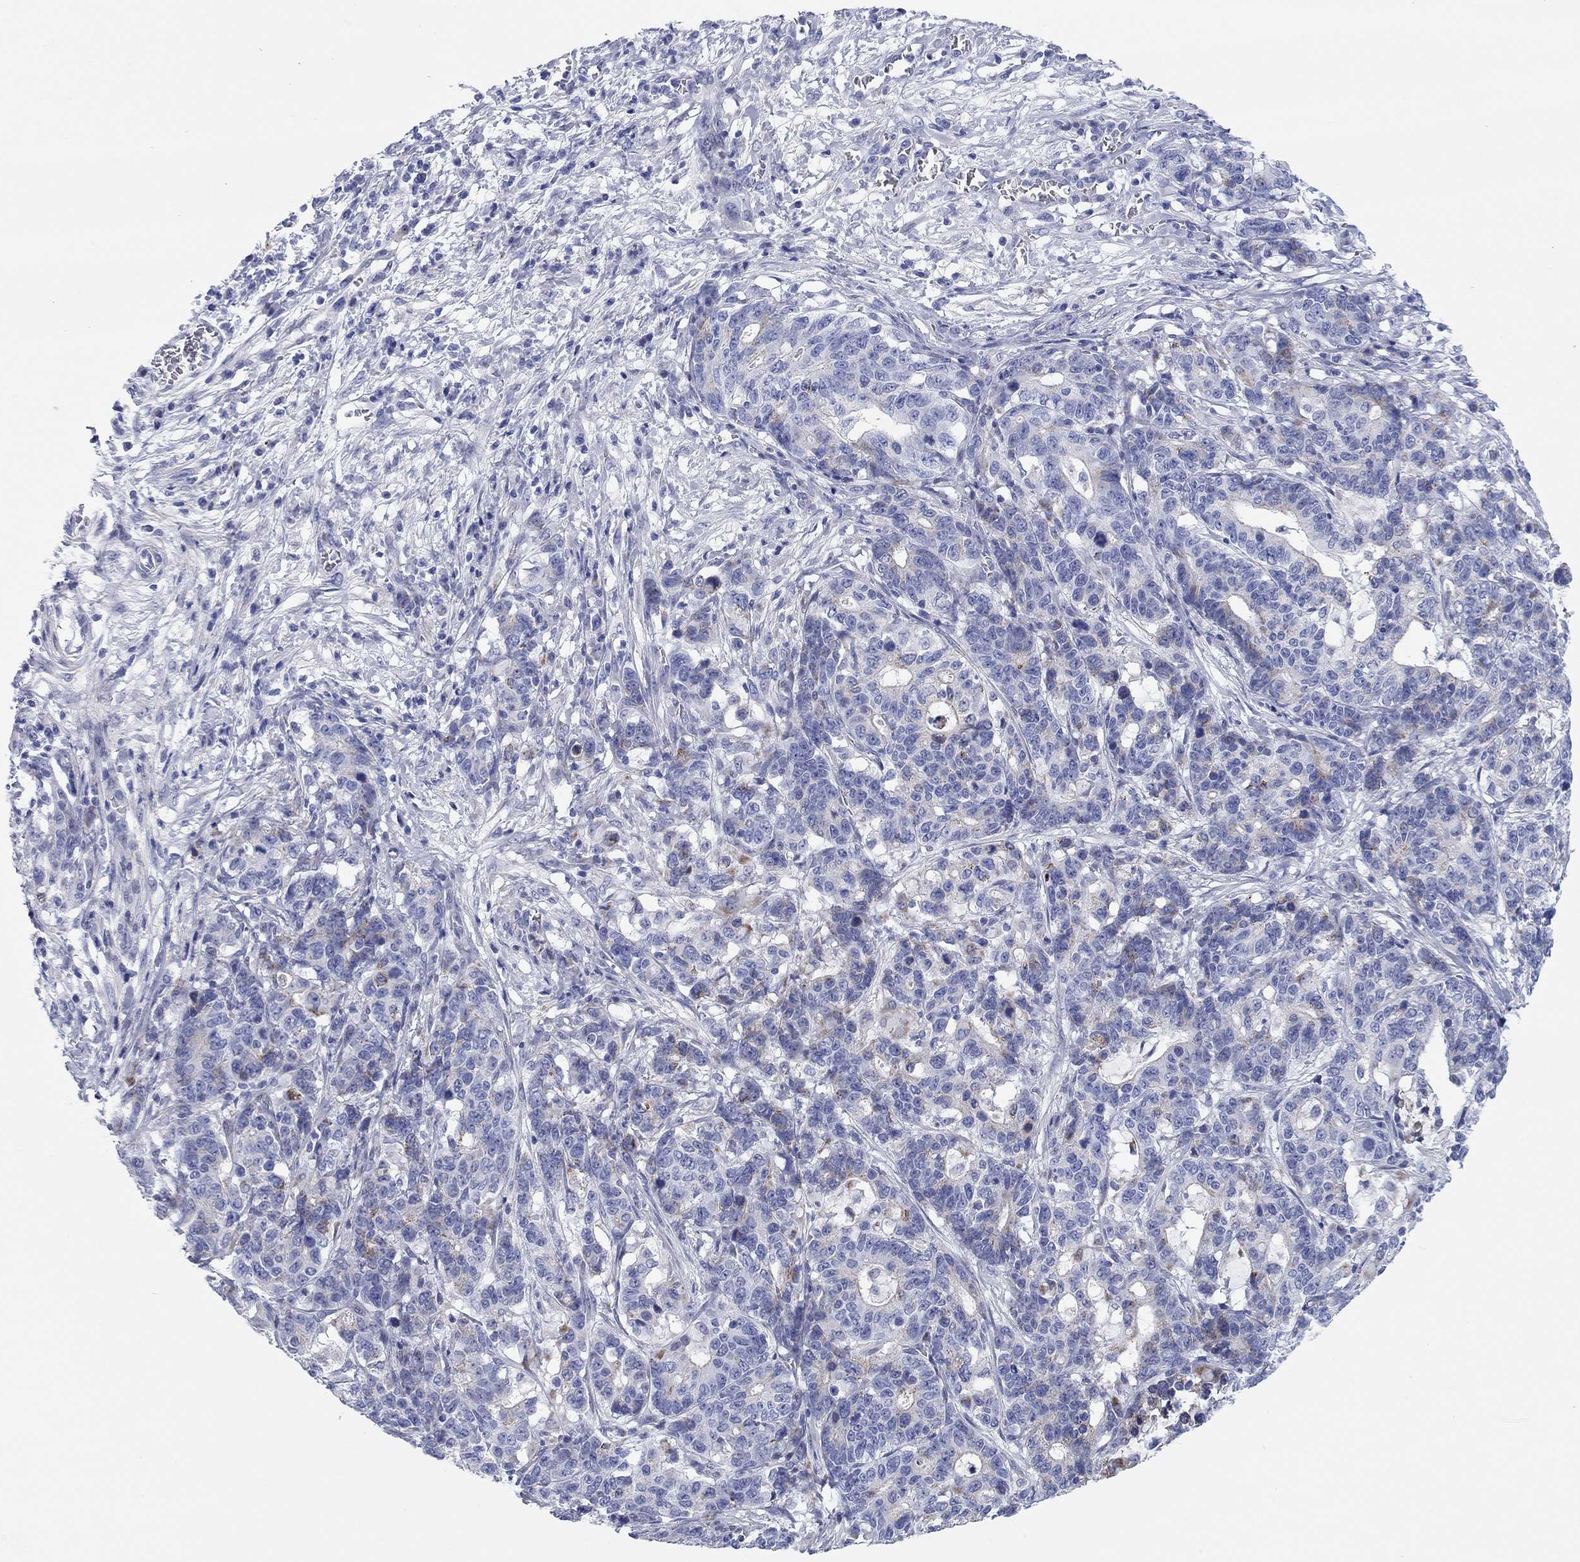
{"staining": {"intensity": "strong", "quantity": "<25%", "location": "cytoplasmic/membranous"}, "tissue": "stomach cancer", "cell_type": "Tumor cells", "image_type": "cancer", "snomed": [{"axis": "morphology", "description": "Normal tissue, NOS"}, {"axis": "morphology", "description": "Adenocarcinoma, NOS"}, {"axis": "topography", "description": "Stomach"}], "caption": "A medium amount of strong cytoplasmic/membranous positivity is seen in about <25% of tumor cells in stomach adenocarcinoma tissue.", "gene": "CHI3L2", "patient": {"sex": "female", "age": 64}}